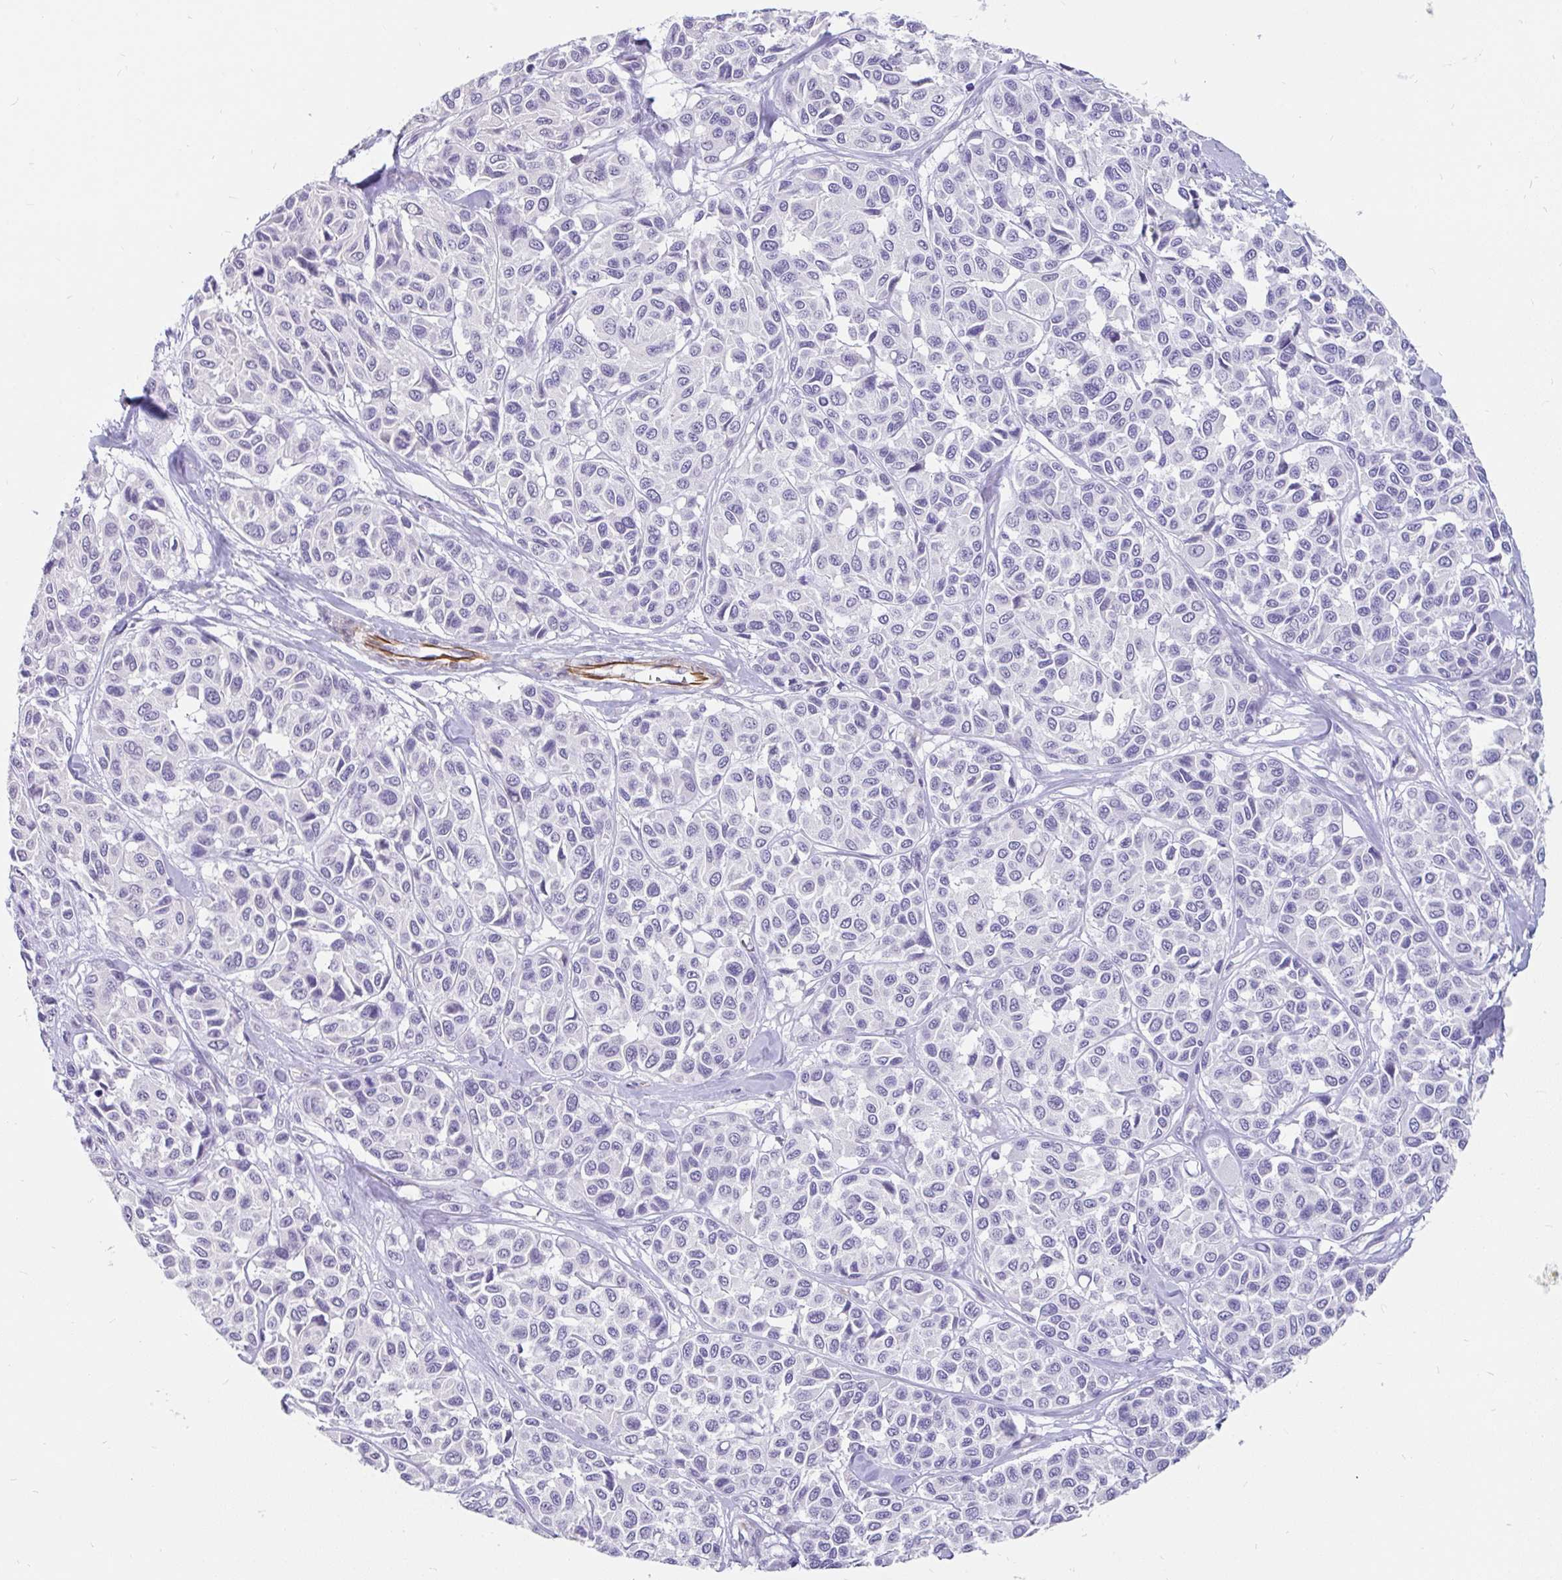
{"staining": {"intensity": "negative", "quantity": "none", "location": "none"}, "tissue": "melanoma", "cell_type": "Tumor cells", "image_type": "cancer", "snomed": [{"axis": "morphology", "description": "Malignant melanoma, NOS"}, {"axis": "topography", "description": "Skin"}], "caption": "Immunohistochemical staining of malignant melanoma demonstrates no significant staining in tumor cells.", "gene": "EML5", "patient": {"sex": "female", "age": 66}}